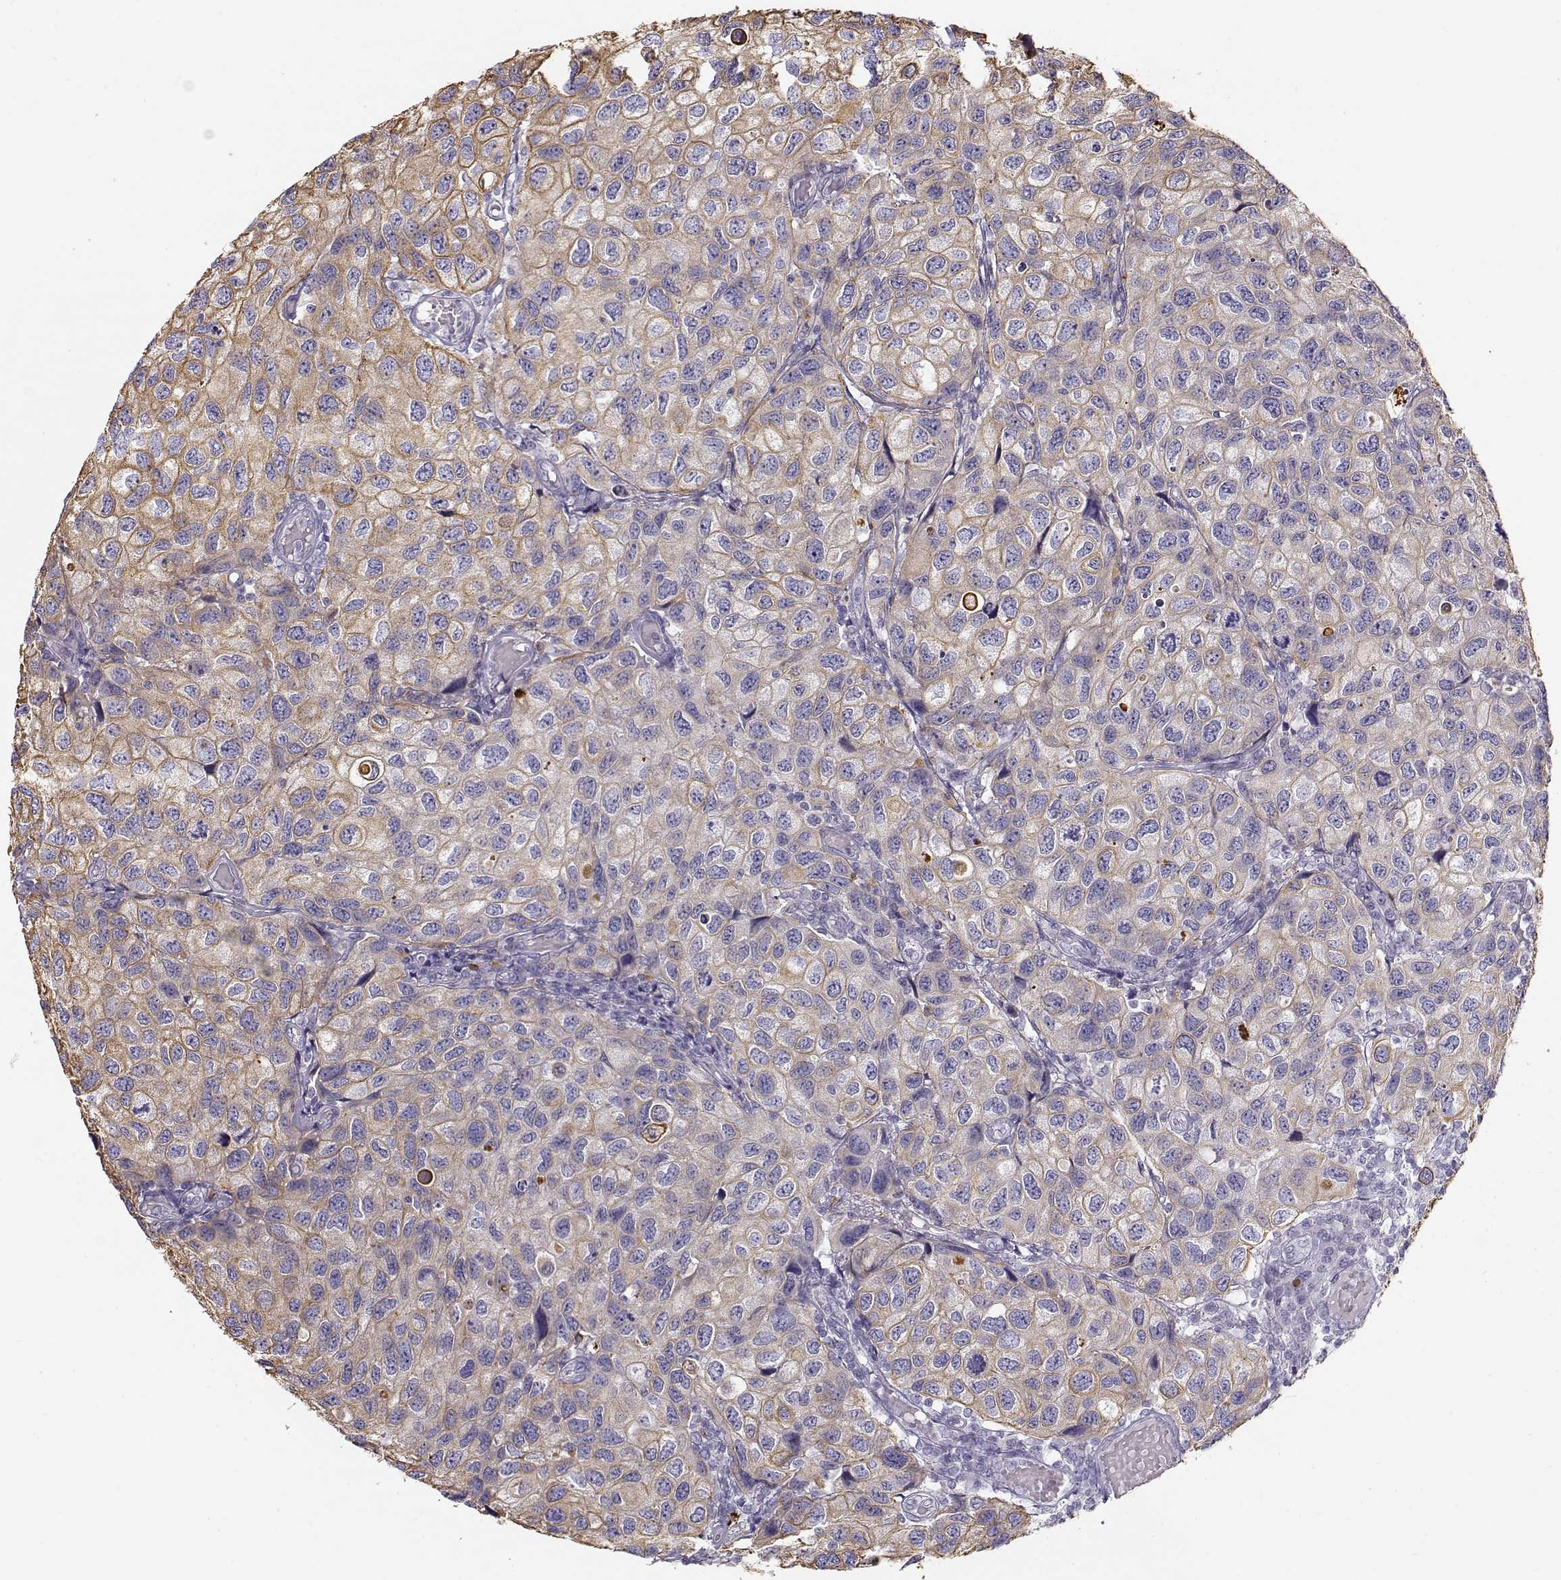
{"staining": {"intensity": "moderate", "quantity": "25%-75%", "location": "cytoplasmic/membranous"}, "tissue": "urothelial cancer", "cell_type": "Tumor cells", "image_type": "cancer", "snomed": [{"axis": "morphology", "description": "Urothelial carcinoma, High grade"}, {"axis": "topography", "description": "Urinary bladder"}], "caption": "Protein expression analysis of human urothelial cancer reveals moderate cytoplasmic/membranous staining in approximately 25%-75% of tumor cells. (IHC, brightfield microscopy, high magnification).", "gene": "S100B", "patient": {"sex": "male", "age": 79}}